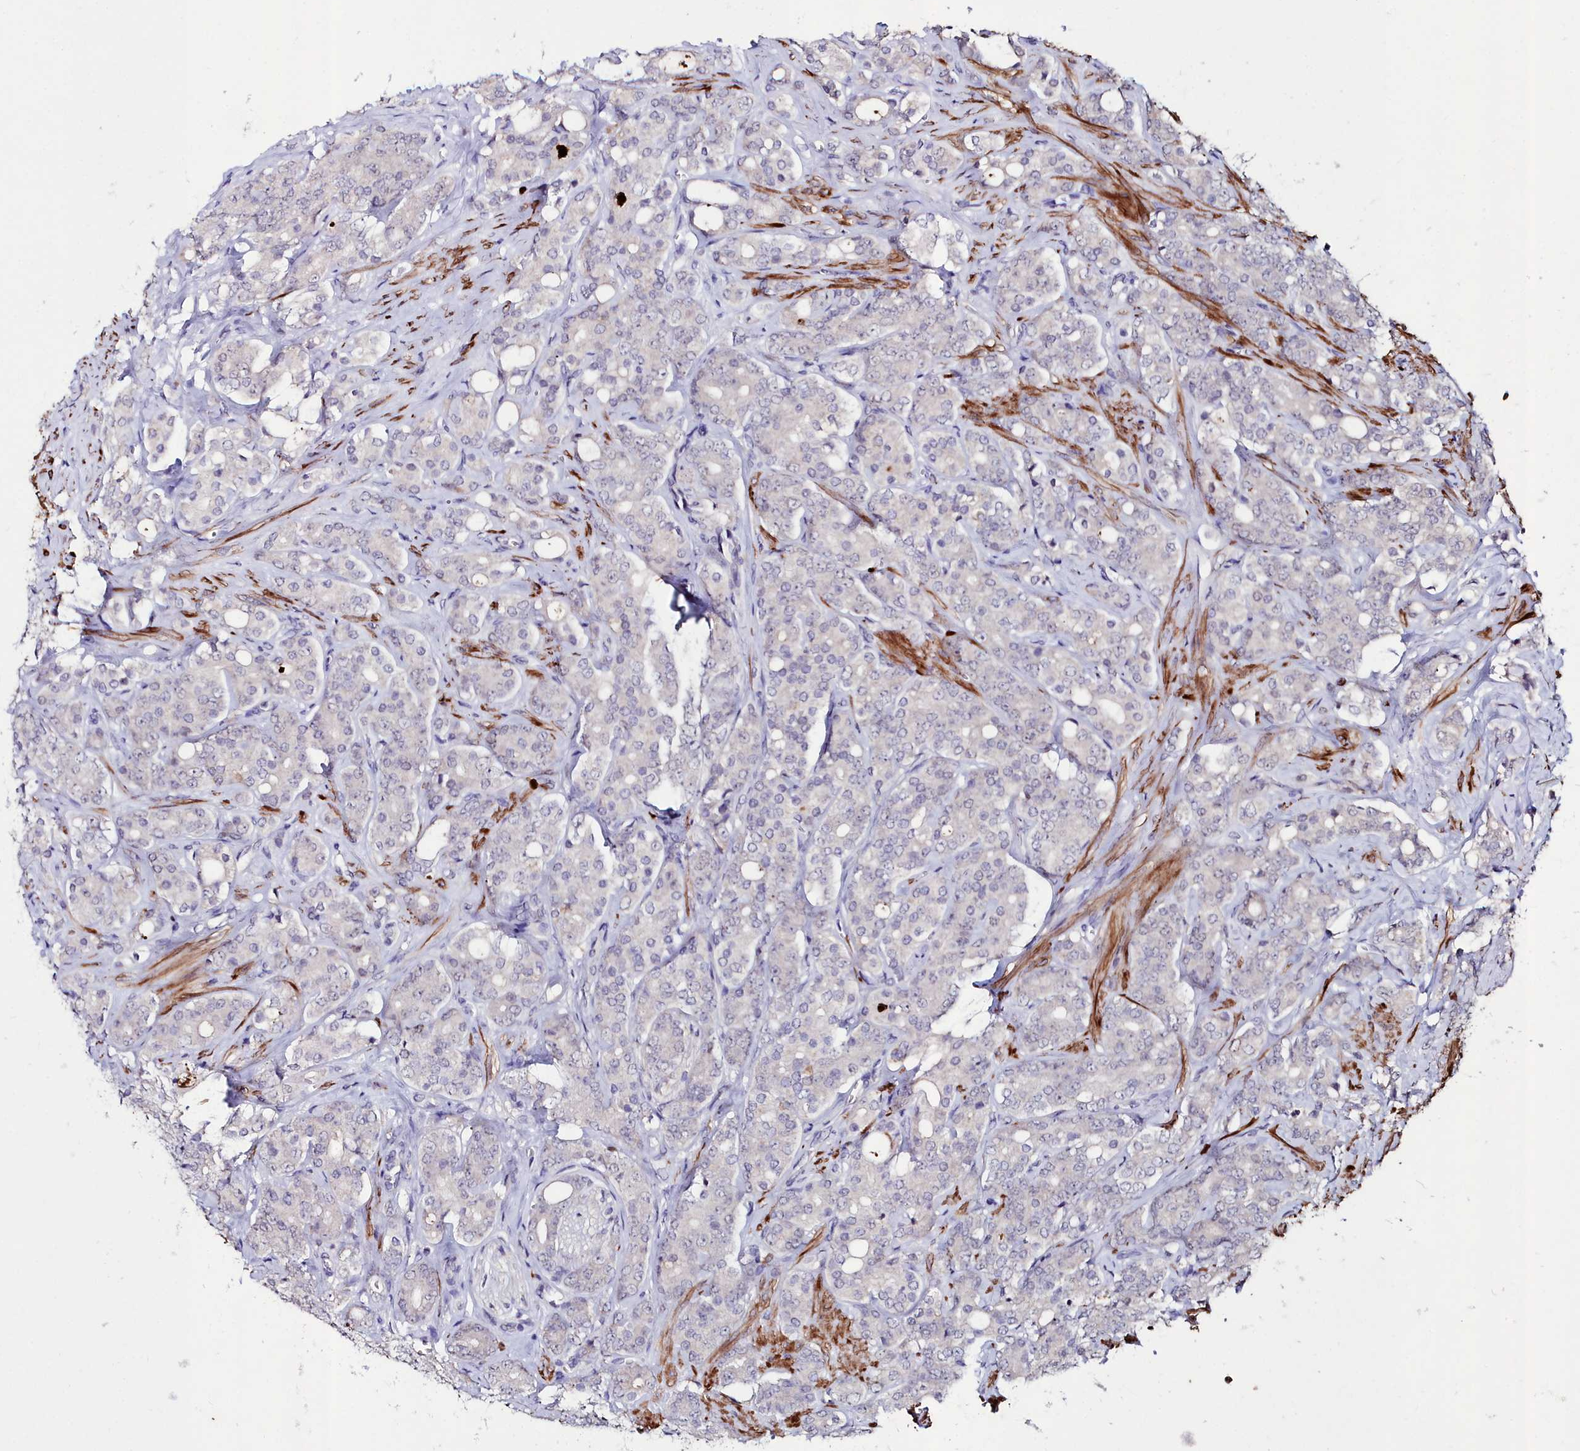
{"staining": {"intensity": "negative", "quantity": "none", "location": "none"}, "tissue": "prostate cancer", "cell_type": "Tumor cells", "image_type": "cancer", "snomed": [{"axis": "morphology", "description": "Adenocarcinoma, High grade"}, {"axis": "topography", "description": "Prostate"}], "caption": "Tumor cells are negative for protein expression in human prostate high-grade adenocarcinoma.", "gene": "AMBRA1", "patient": {"sex": "male", "age": 62}}